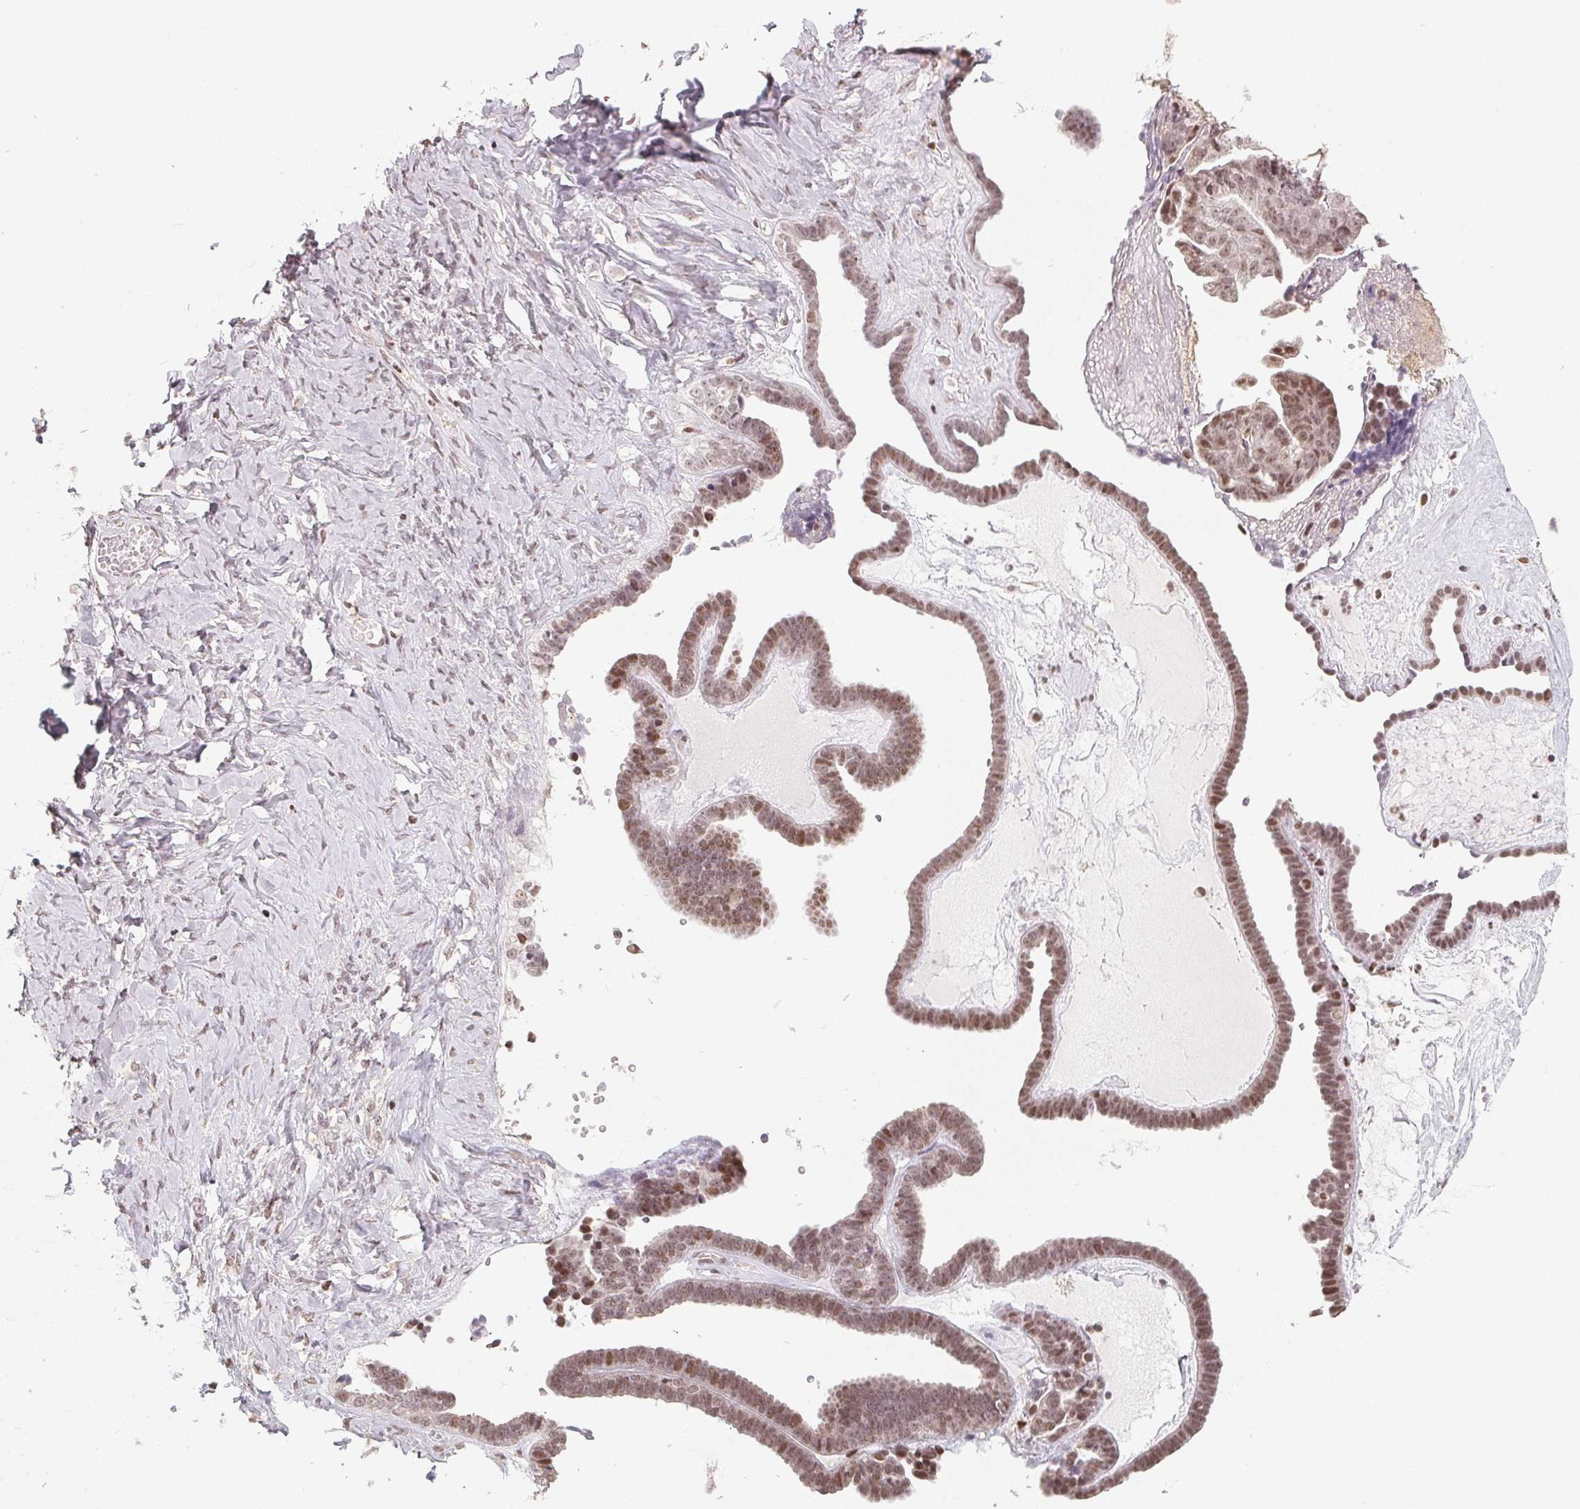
{"staining": {"intensity": "moderate", "quantity": ">75%", "location": "nuclear"}, "tissue": "ovarian cancer", "cell_type": "Tumor cells", "image_type": "cancer", "snomed": [{"axis": "morphology", "description": "Cystadenocarcinoma, serous, NOS"}, {"axis": "topography", "description": "Ovary"}], "caption": "This photomicrograph reveals serous cystadenocarcinoma (ovarian) stained with IHC to label a protein in brown. The nuclear of tumor cells show moderate positivity for the protein. Nuclei are counter-stained blue.", "gene": "CCDC138", "patient": {"sex": "female", "age": 71}}